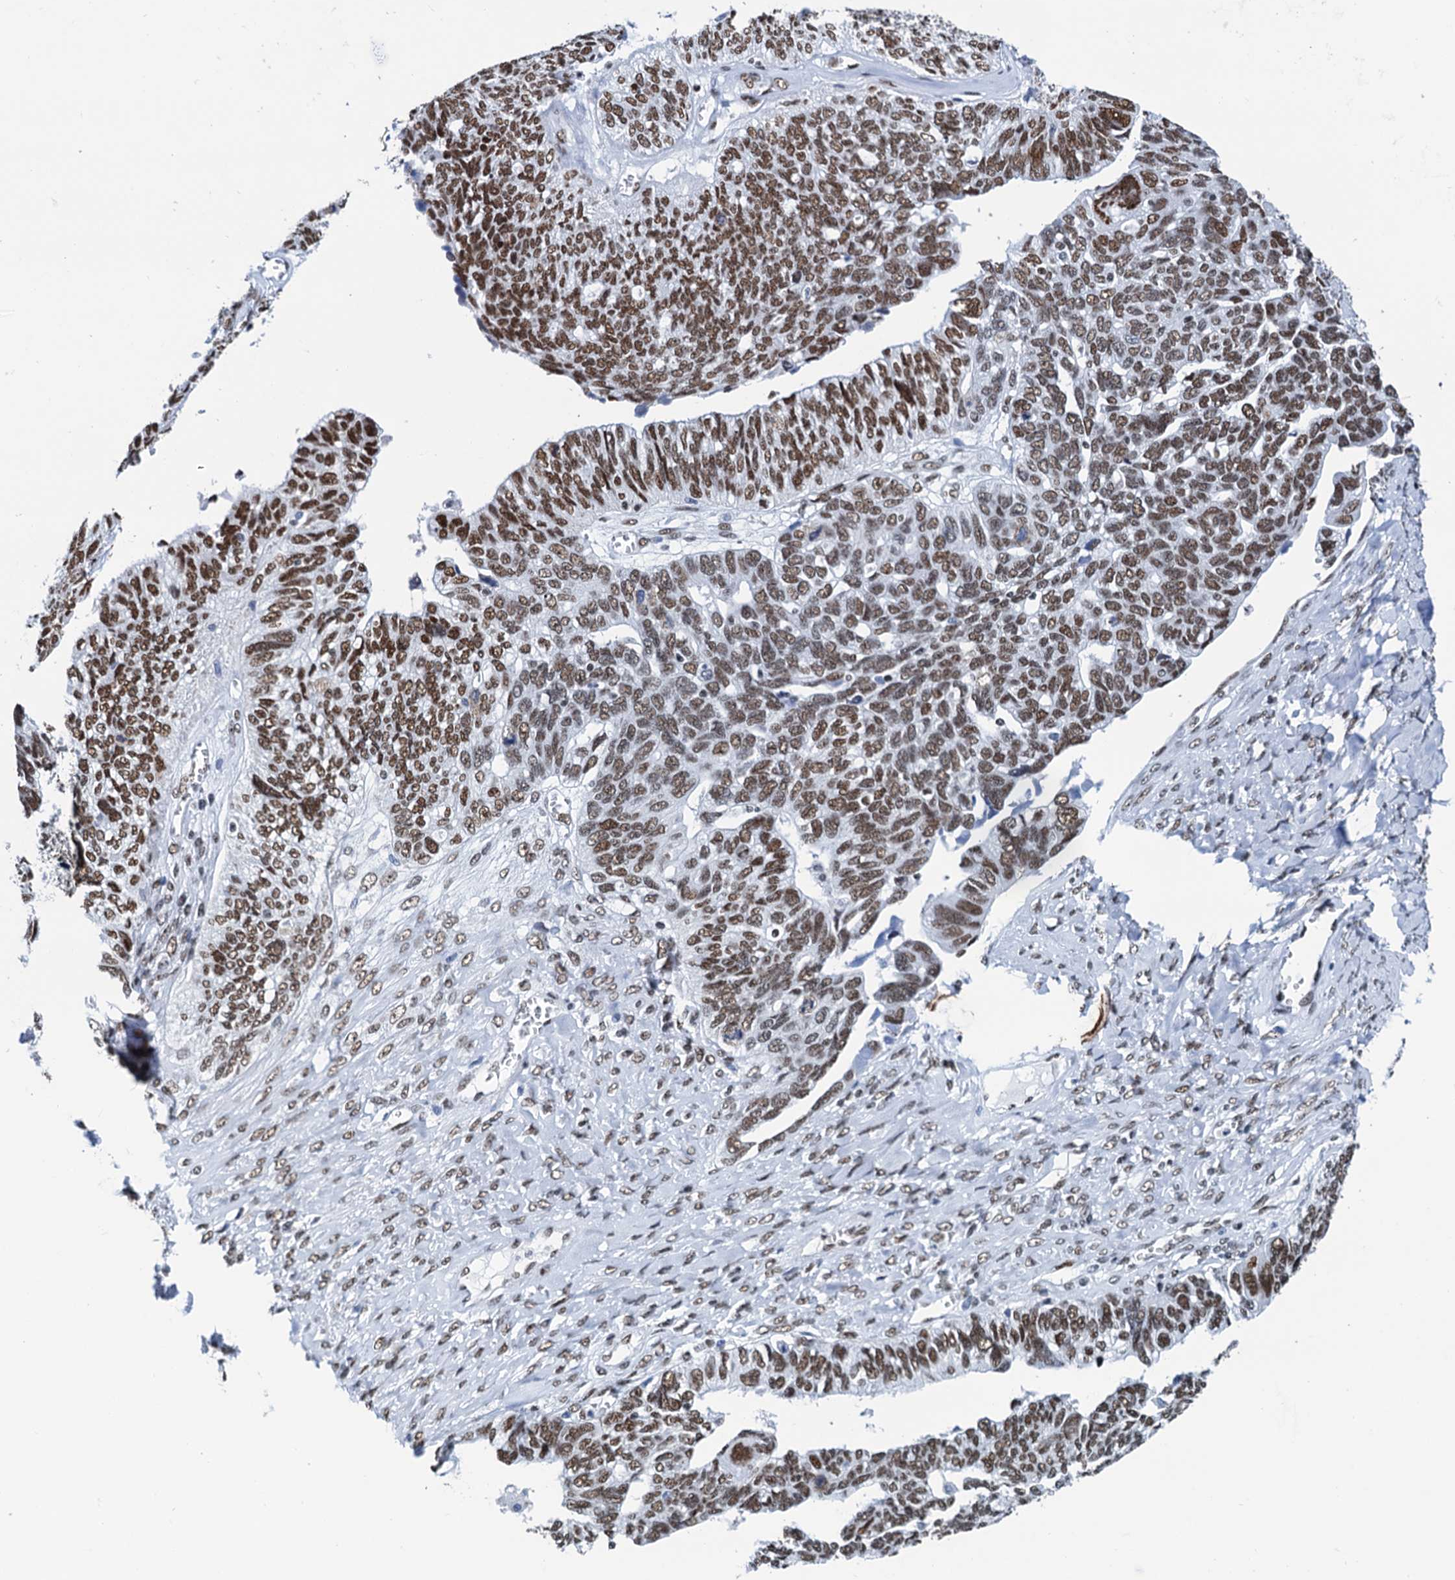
{"staining": {"intensity": "strong", "quantity": ">75%", "location": "nuclear"}, "tissue": "ovarian cancer", "cell_type": "Tumor cells", "image_type": "cancer", "snomed": [{"axis": "morphology", "description": "Cystadenocarcinoma, serous, NOS"}, {"axis": "topography", "description": "Ovary"}], "caption": "A brown stain shows strong nuclear expression of a protein in ovarian cancer (serous cystadenocarcinoma) tumor cells.", "gene": "SLTM", "patient": {"sex": "female", "age": 79}}